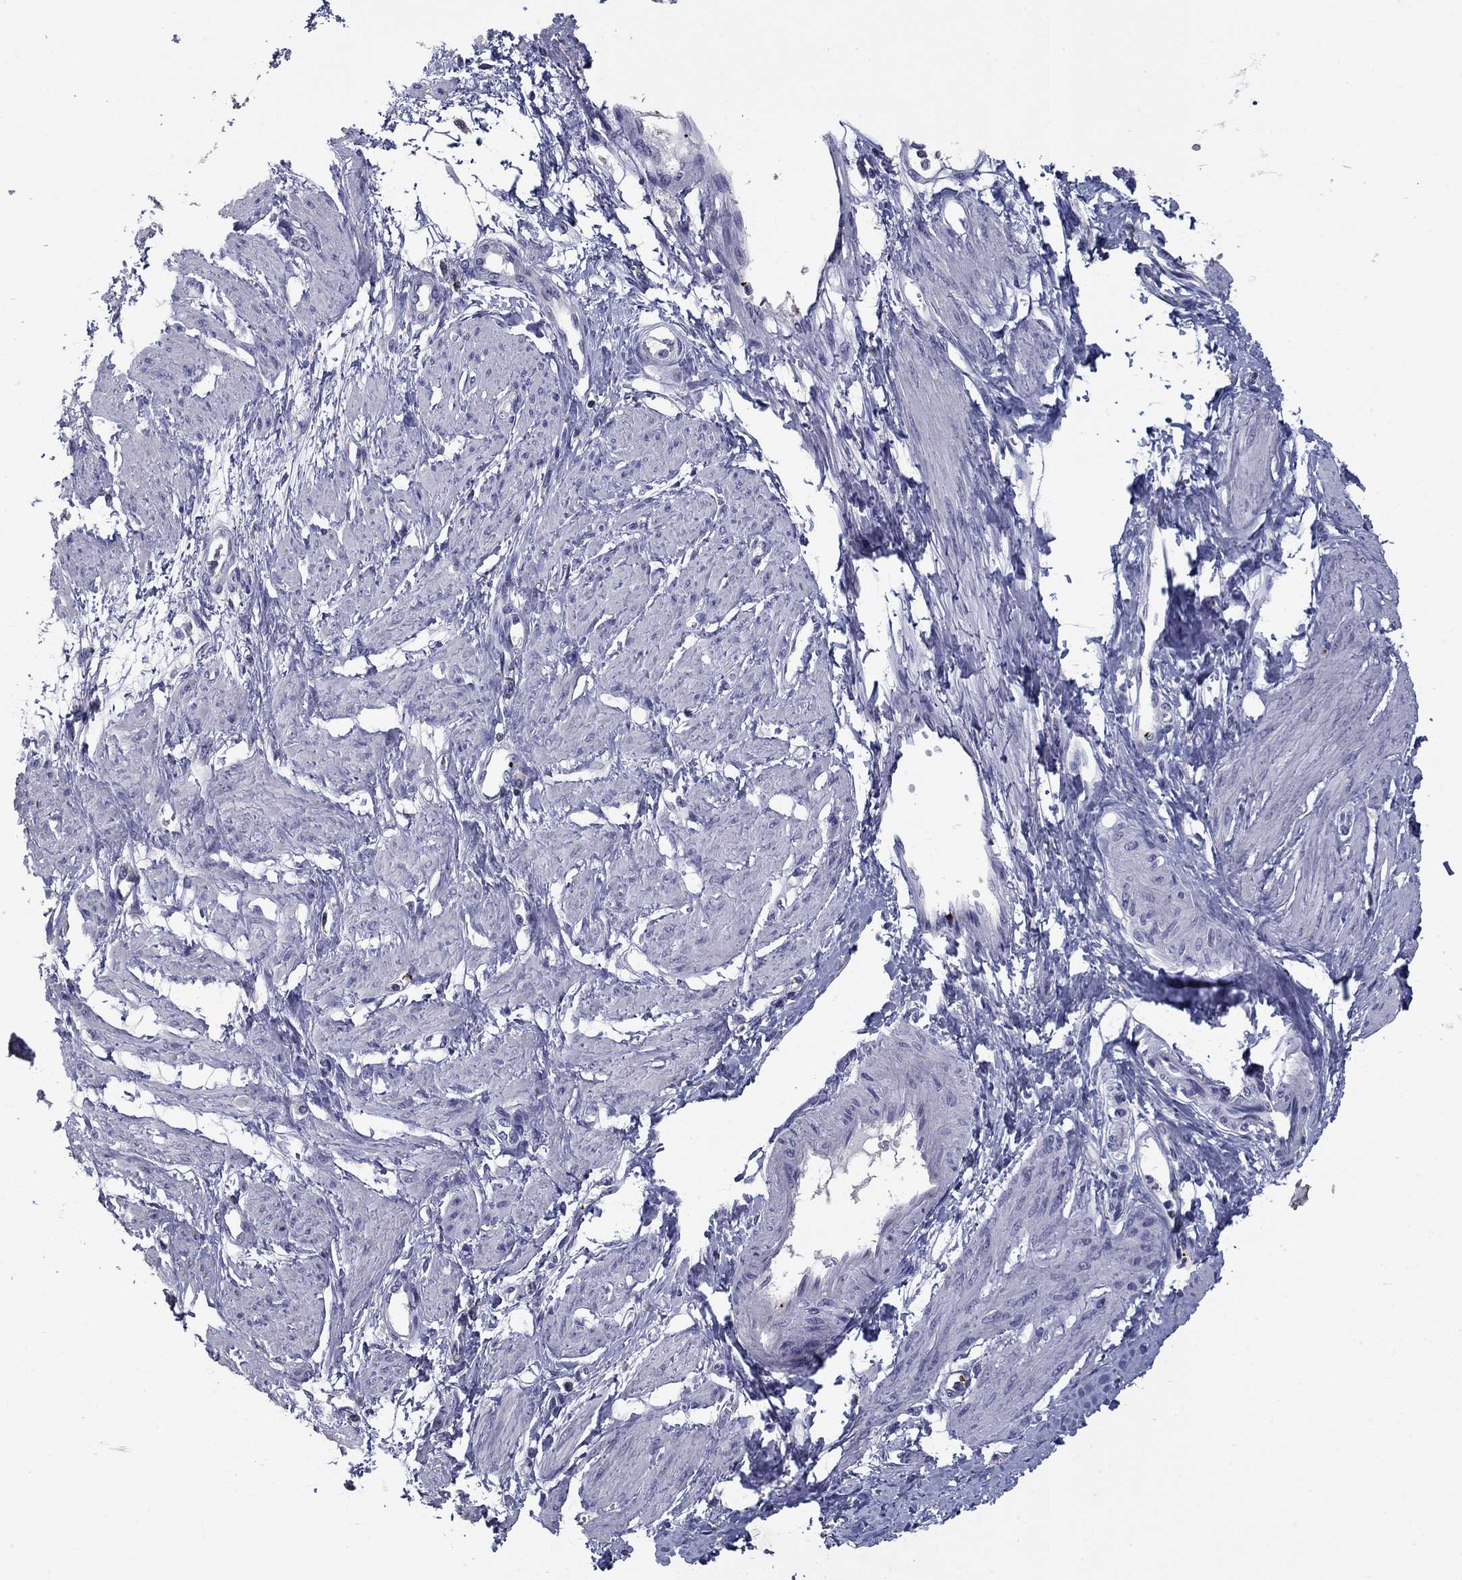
{"staining": {"intensity": "negative", "quantity": "none", "location": "none"}, "tissue": "smooth muscle", "cell_type": "Smooth muscle cells", "image_type": "normal", "snomed": [{"axis": "morphology", "description": "Normal tissue, NOS"}, {"axis": "topography", "description": "Smooth muscle"}, {"axis": "topography", "description": "Uterus"}], "caption": "Smooth muscle cells are negative for protein expression in unremarkable human smooth muscle. (DAB immunohistochemistry (IHC), high magnification).", "gene": "PLEK", "patient": {"sex": "female", "age": 39}}